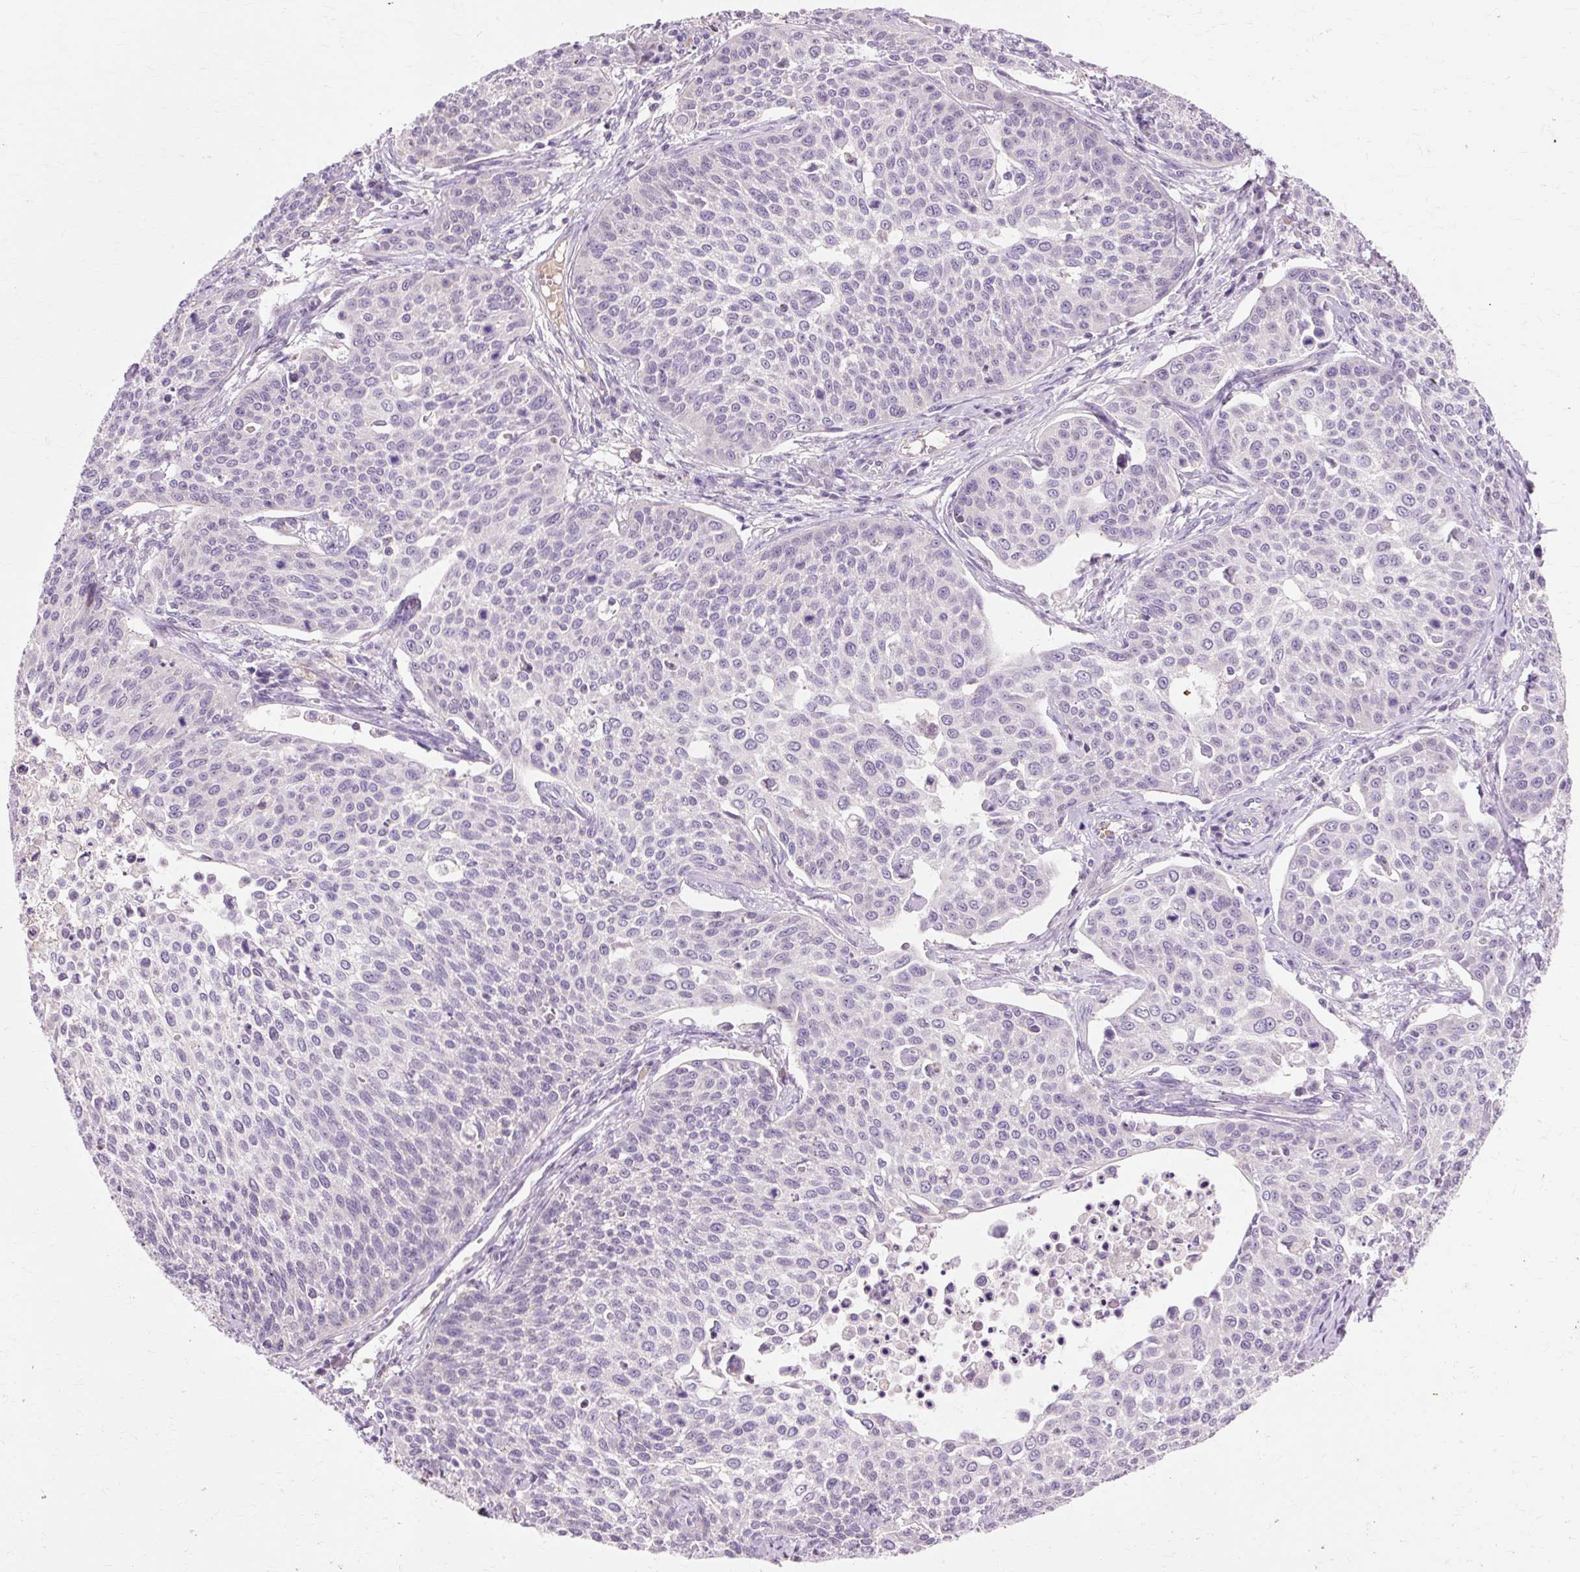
{"staining": {"intensity": "negative", "quantity": "none", "location": "none"}, "tissue": "cervical cancer", "cell_type": "Tumor cells", "image_type": "cancer", "snomed": [{"axis": "morphology", "description": "Squamous cell carcinoma, NOS"}, {"axis": "topography", "description": "Cervix"}], "caption": "Immunohistochemical staining of cervical cancer (squamous cell carcinoma) displays no significant positivity in tumor cells. (DAB immunohistochemistry with hematoxylin counter stain).", "gene": "VN1R2", "patient": {"sex": "female", "age": 34}}